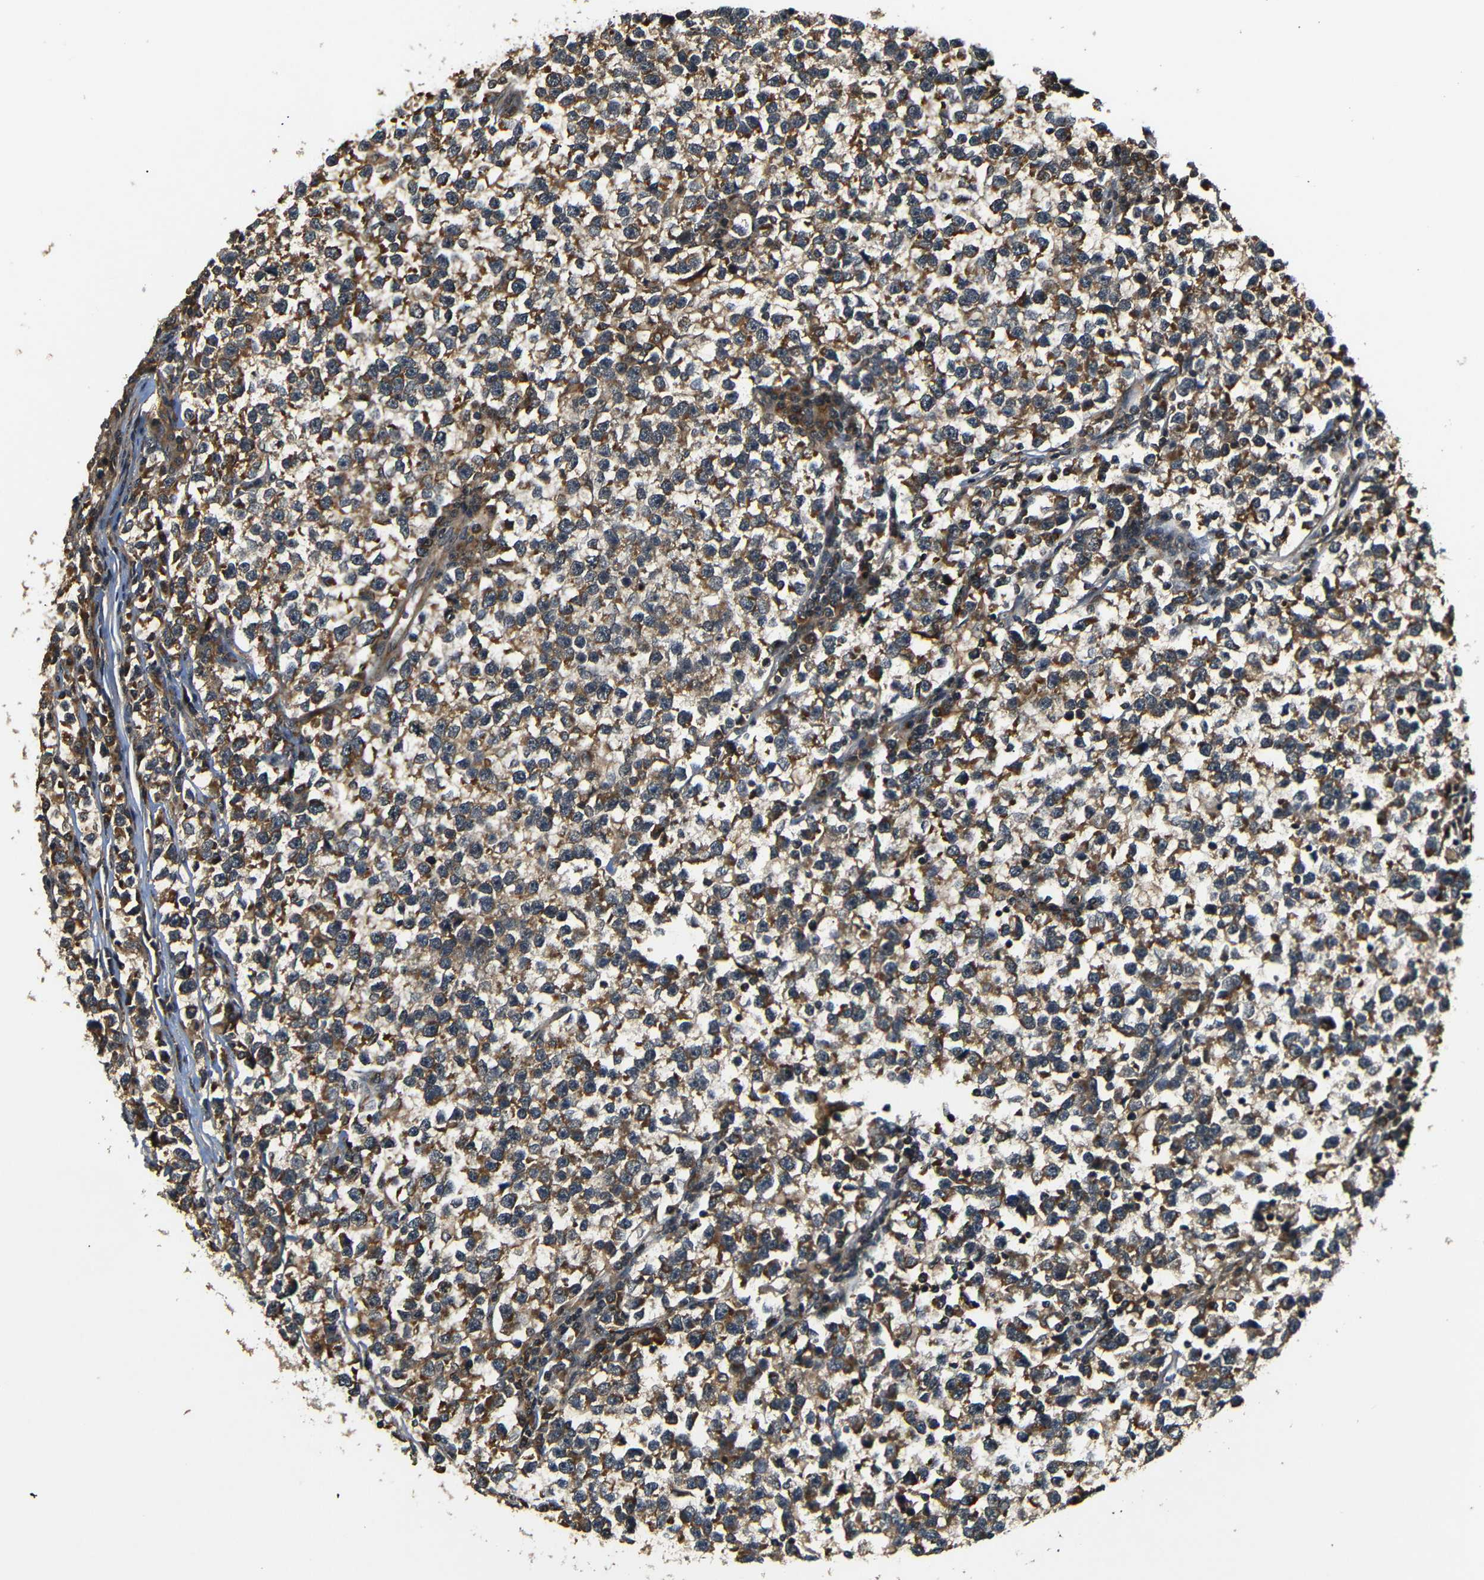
{"staining": {"intensity": "moderate", "quantity": ">75%", "location": "cytoplasmic/membranous"}, "tissue": "testis cancer", "cell_type": "Tumor cells", "image_type": "cancer", "snomed": [{"axis": "morphology", "description": "Normal tissue, NOS"}, {"axis": "morphology", "description": "Seminoma, NOS"}, {"axis": "topography", "description": "Testis"}], "caption": "IHC (DAB (3,3'-diaminobenzidine)) staining of human testis cancer (seminoma) shows moderate cytoplasmic/membranous protein positivity in about >75% of tumor cells.", "gene": "TANK", "patient": {"sex": "male", "age": 43}}